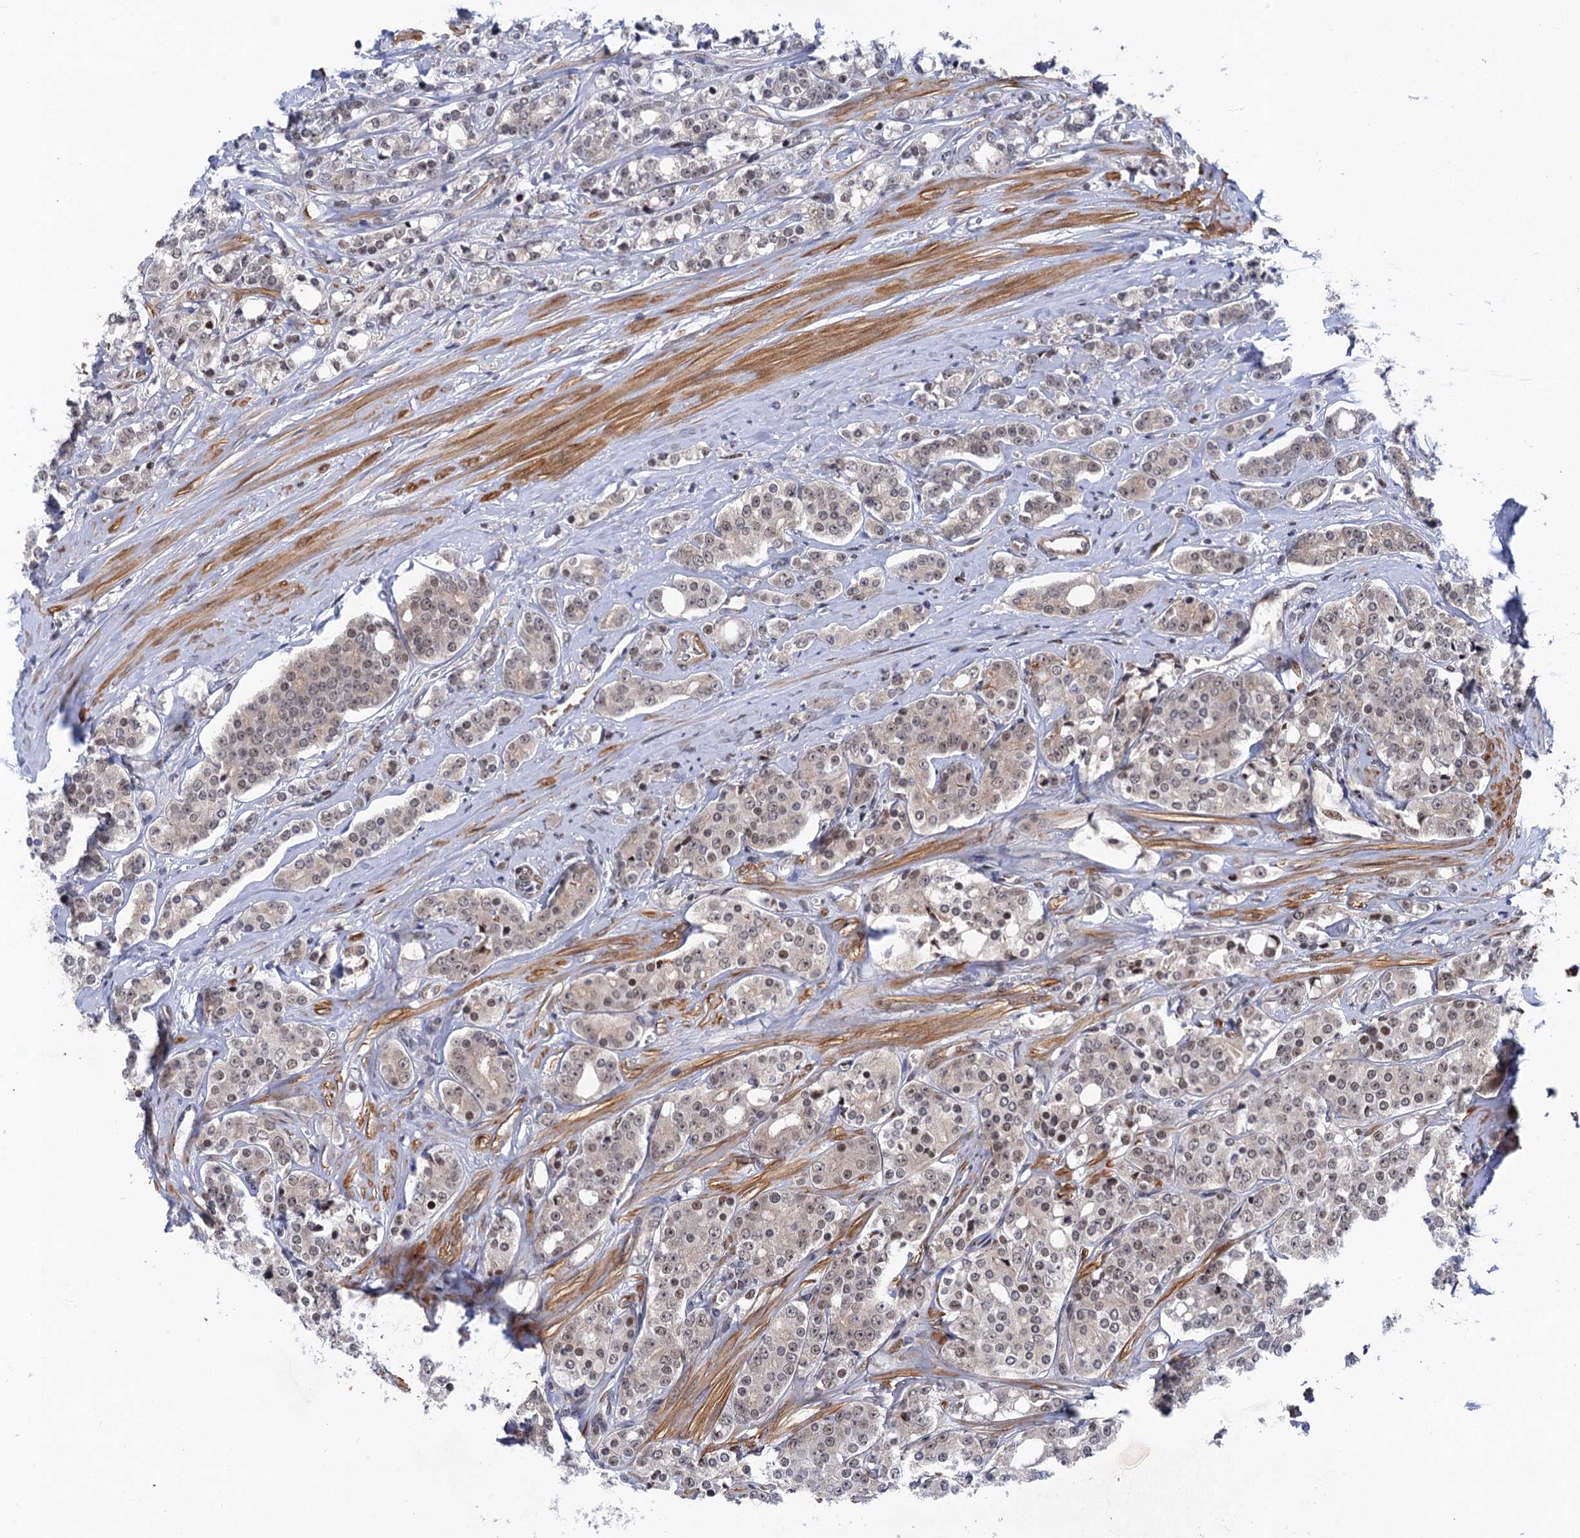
{"staining": {"intensity": "weak", "quantity": ">75%", "location": "nuclear"}, "tissue": "prostate cancer", "cell_type": "Tumor cells", "image_type": "cancer", "snomed": [{"axis": "morphology", "description": "Adenocarcinoma, High grade"}, {"axis": "topography", "description": "Prostate"}], "caption": "This photomicrograph reveals prostate adenocarcinoma (high-grade) stained with immunohistochemistry (IHC) to label a protein in brown. The nuclear of tumor cells show weak positivity for the protein. Nuclei are counter-stained blue.", "gene": "NEK8", "patient": {"sex": "male", "age": 62}}